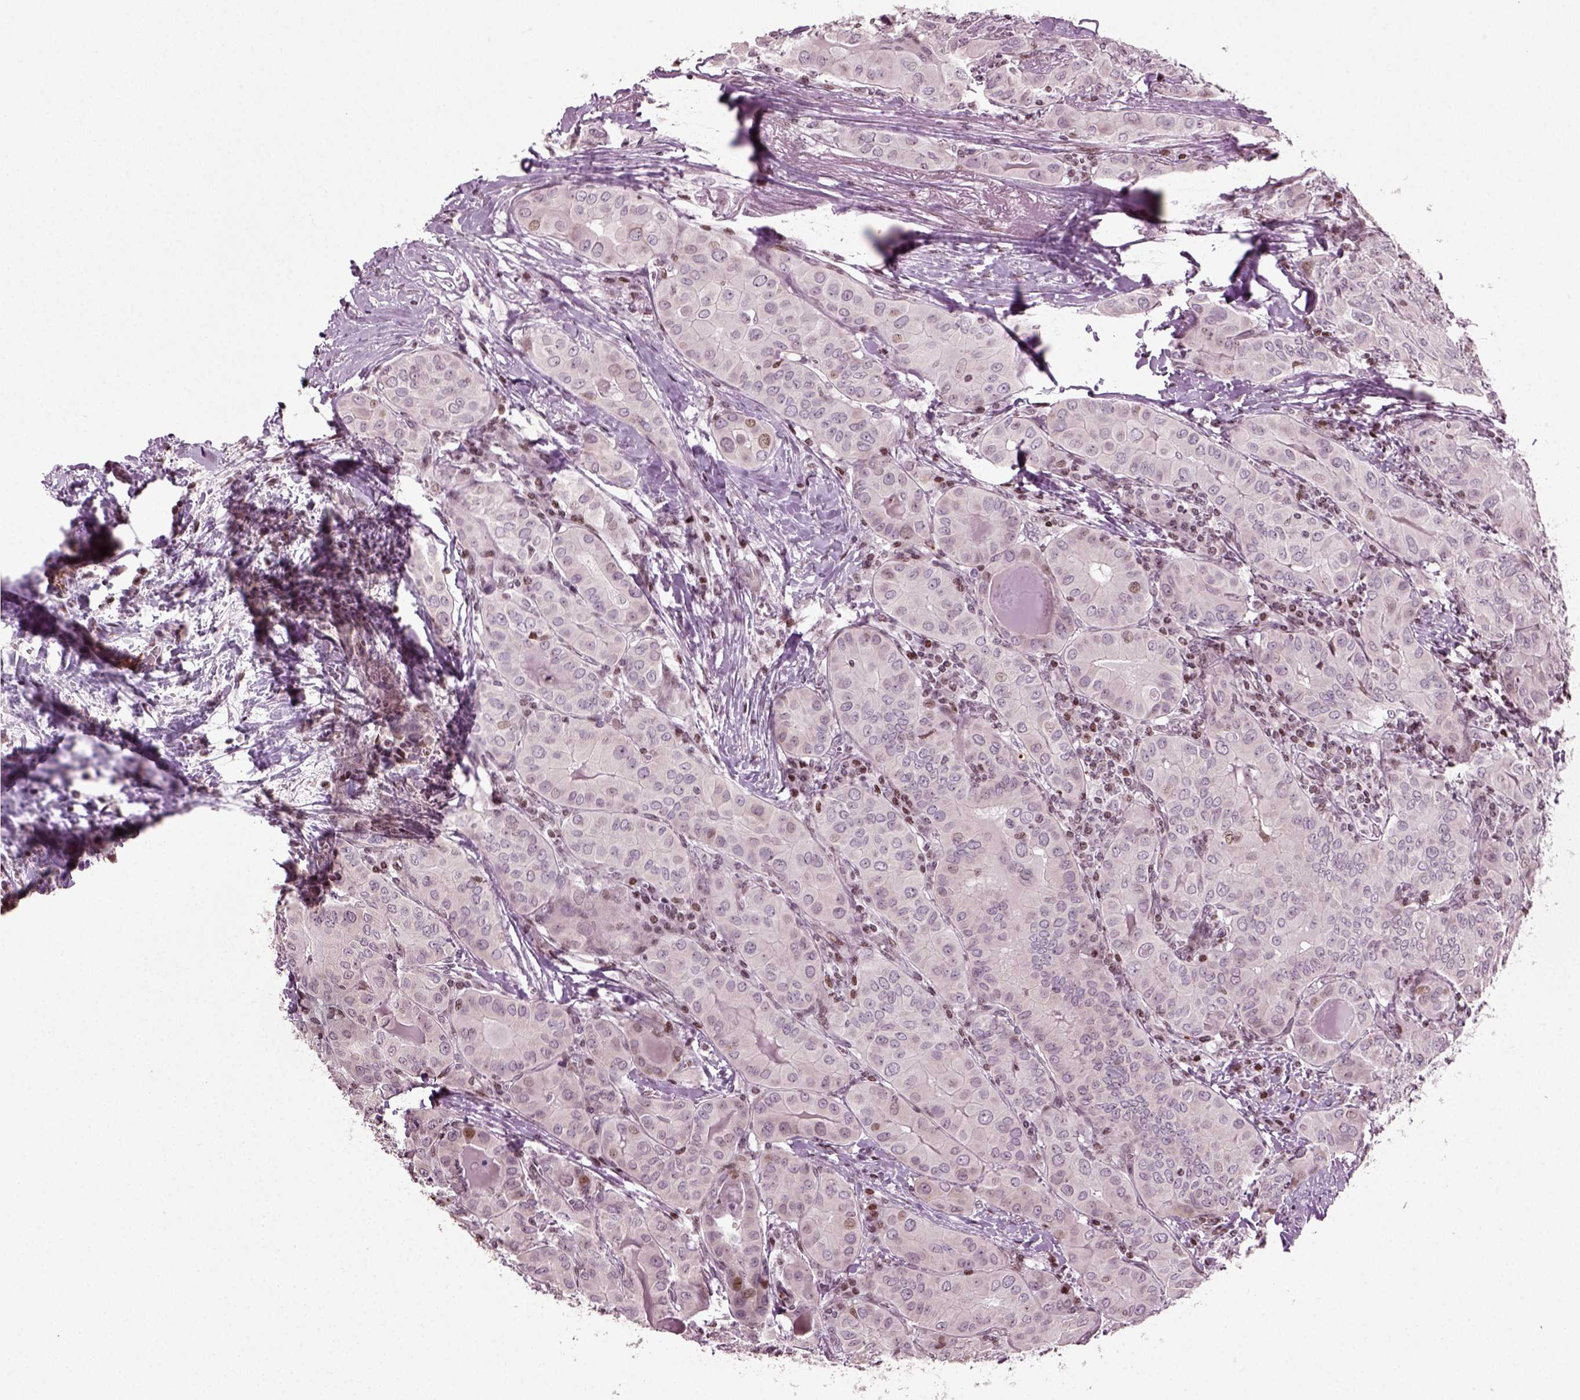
{"staining": {"intensity": "moderate", "quantity": "<25%", "location": "nuclear"}, "tissue": "thyroid cancer", "cell_type": "Tumor cells", "image_type": "cancer", "snomed": [{"axis": "morphology", "description": "Papillary adenocarcinoma, NOS"}, {"axis": "topography", "description": "Thyroid gland"}], "caption": "Moderate nuclear protein staining is appreciated in approximately <25% of tumor cells in thyroid papillary adenocarcinoma.", "gene": "HEYL", "patient": {"sex": "female", "age": 37}}